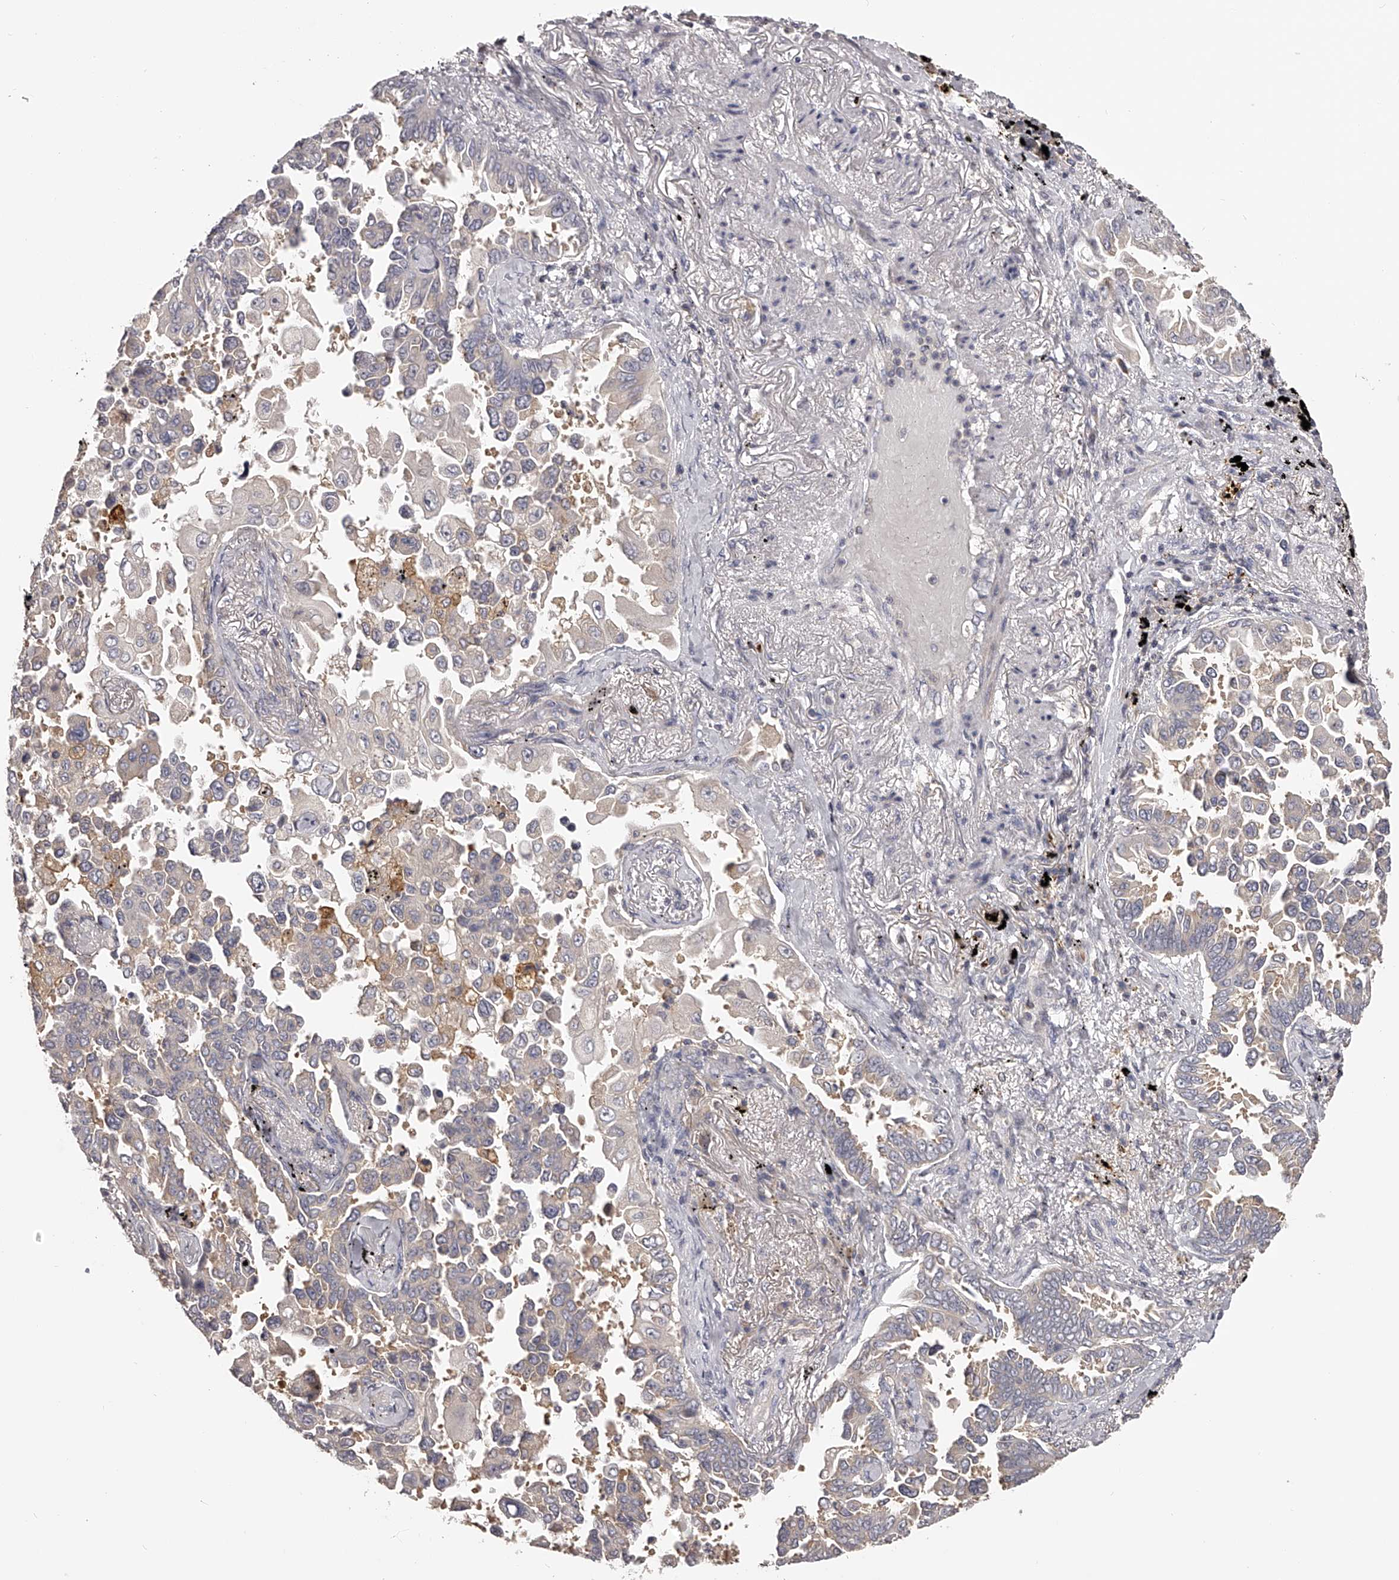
{"staining": {"intensity": "negative", "quantity": "none", "location": "none"}, "tissue": "lung cancer", "cell_type": "Tumor cells", "image_type": "cancer", "snomed": [{"axis": "morphology", "description": "Adenocarcinoma, NOS"}, {"axis": "topography", "description": "Lung"}], "caption": "A high-resolution micrograph shows immunohistochemistry staining of lung adenocarcinoma, which shows no significant expression in tumor cells. The staining is performed using DAB brown chromogen with nuclei counter-stained in using hematoxylin.", "gene": "TNN", "patient": {"sex": "female", "age": 67}}